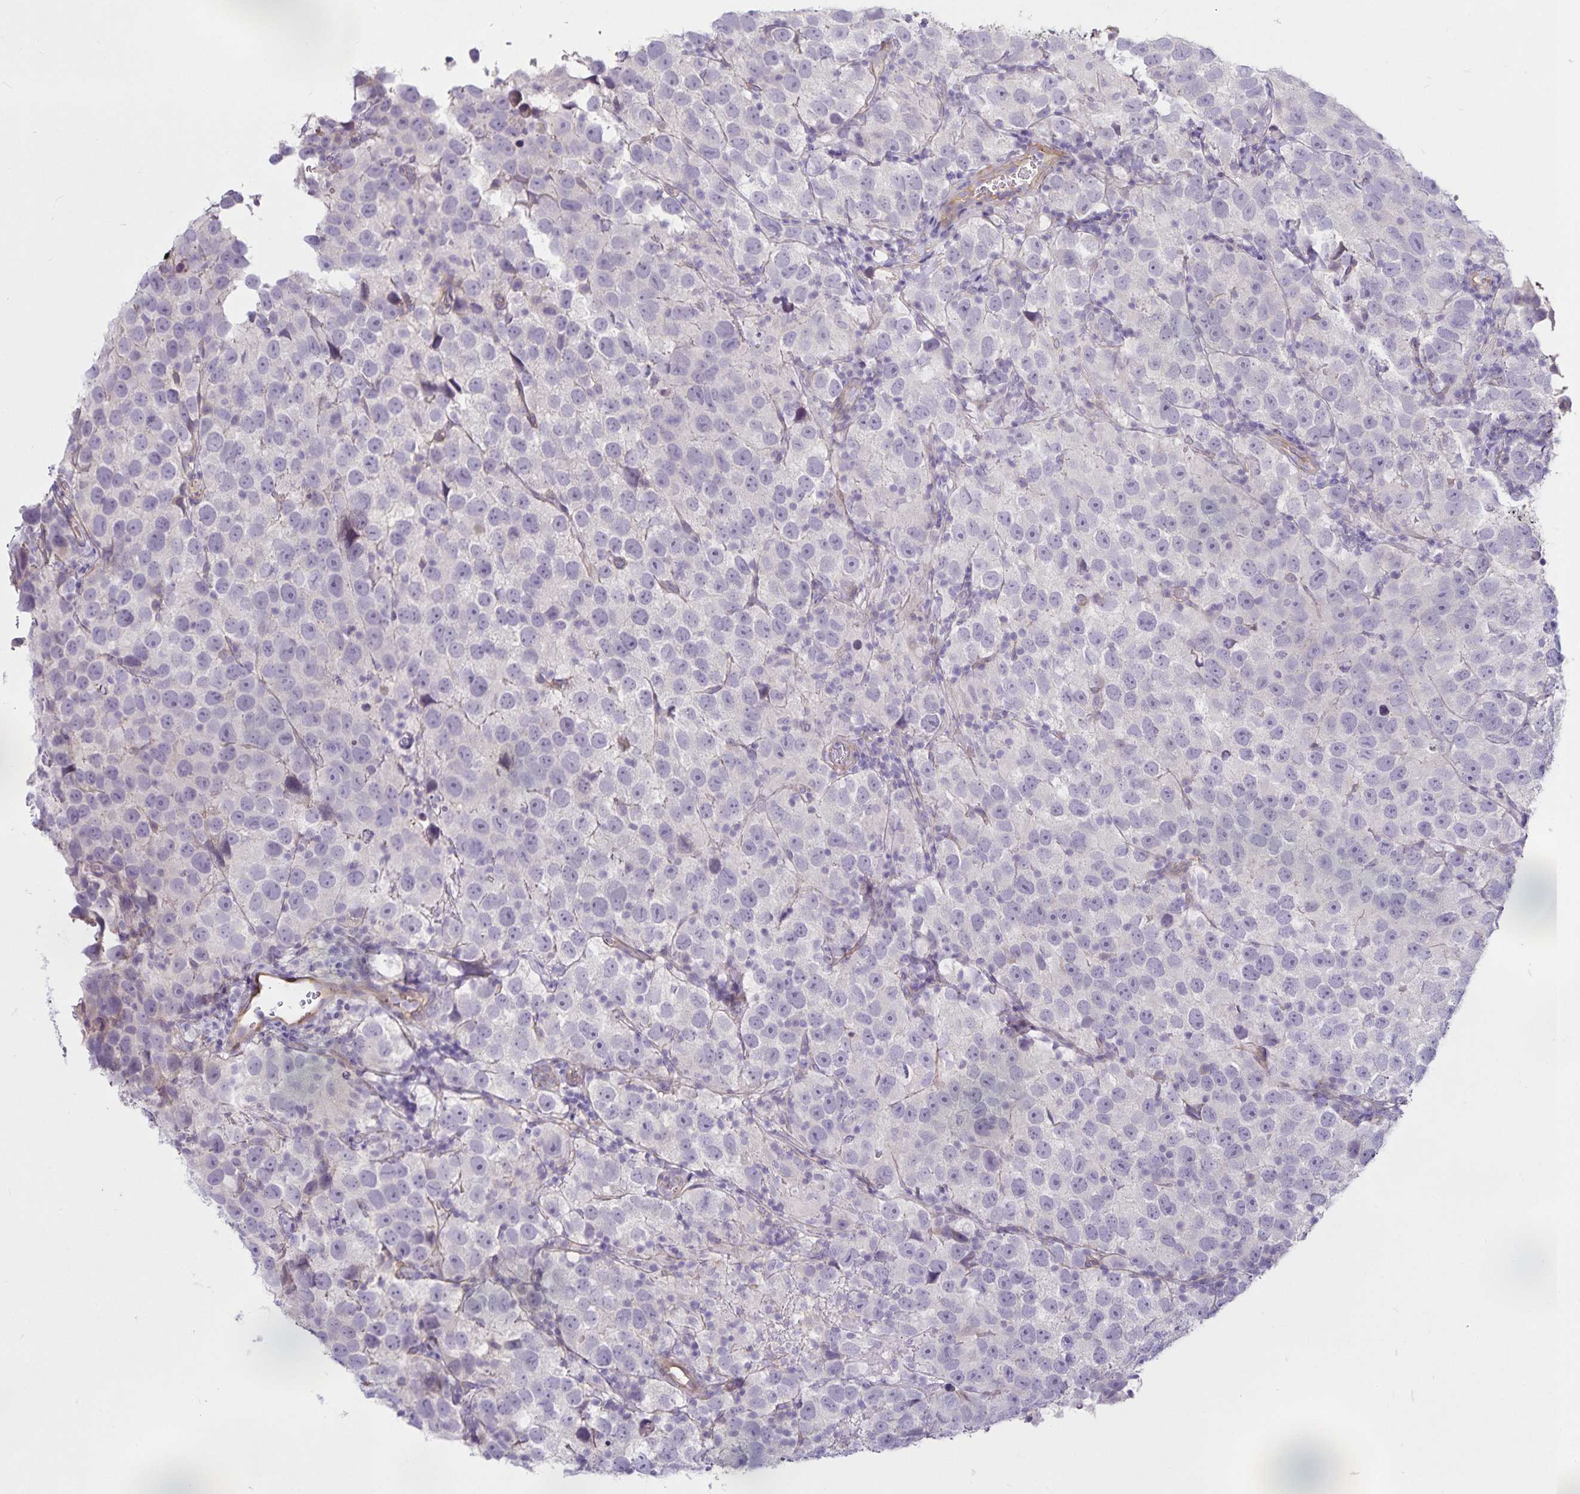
{"staining": {"intensity": "negative", "quantity": "none", "location": "none"}, "tissue": "testis cancer", "cell_type": "Tumor cells", "image_type": "cancer", "snomed": [{"axis": "morphology", "description": "Seminoma, NOS"}, {"axis": "topography", "description": "Testis"}], "caption": "This photomicrograph is of testis cancer (seminoma) stained with immunohistochemistry to label a protein in brown with the nuclei are counter-stained blue. There is no positivity in tumor cells.", "gene": "GNG12", "patient": {"sex": "male", "age": 26}}